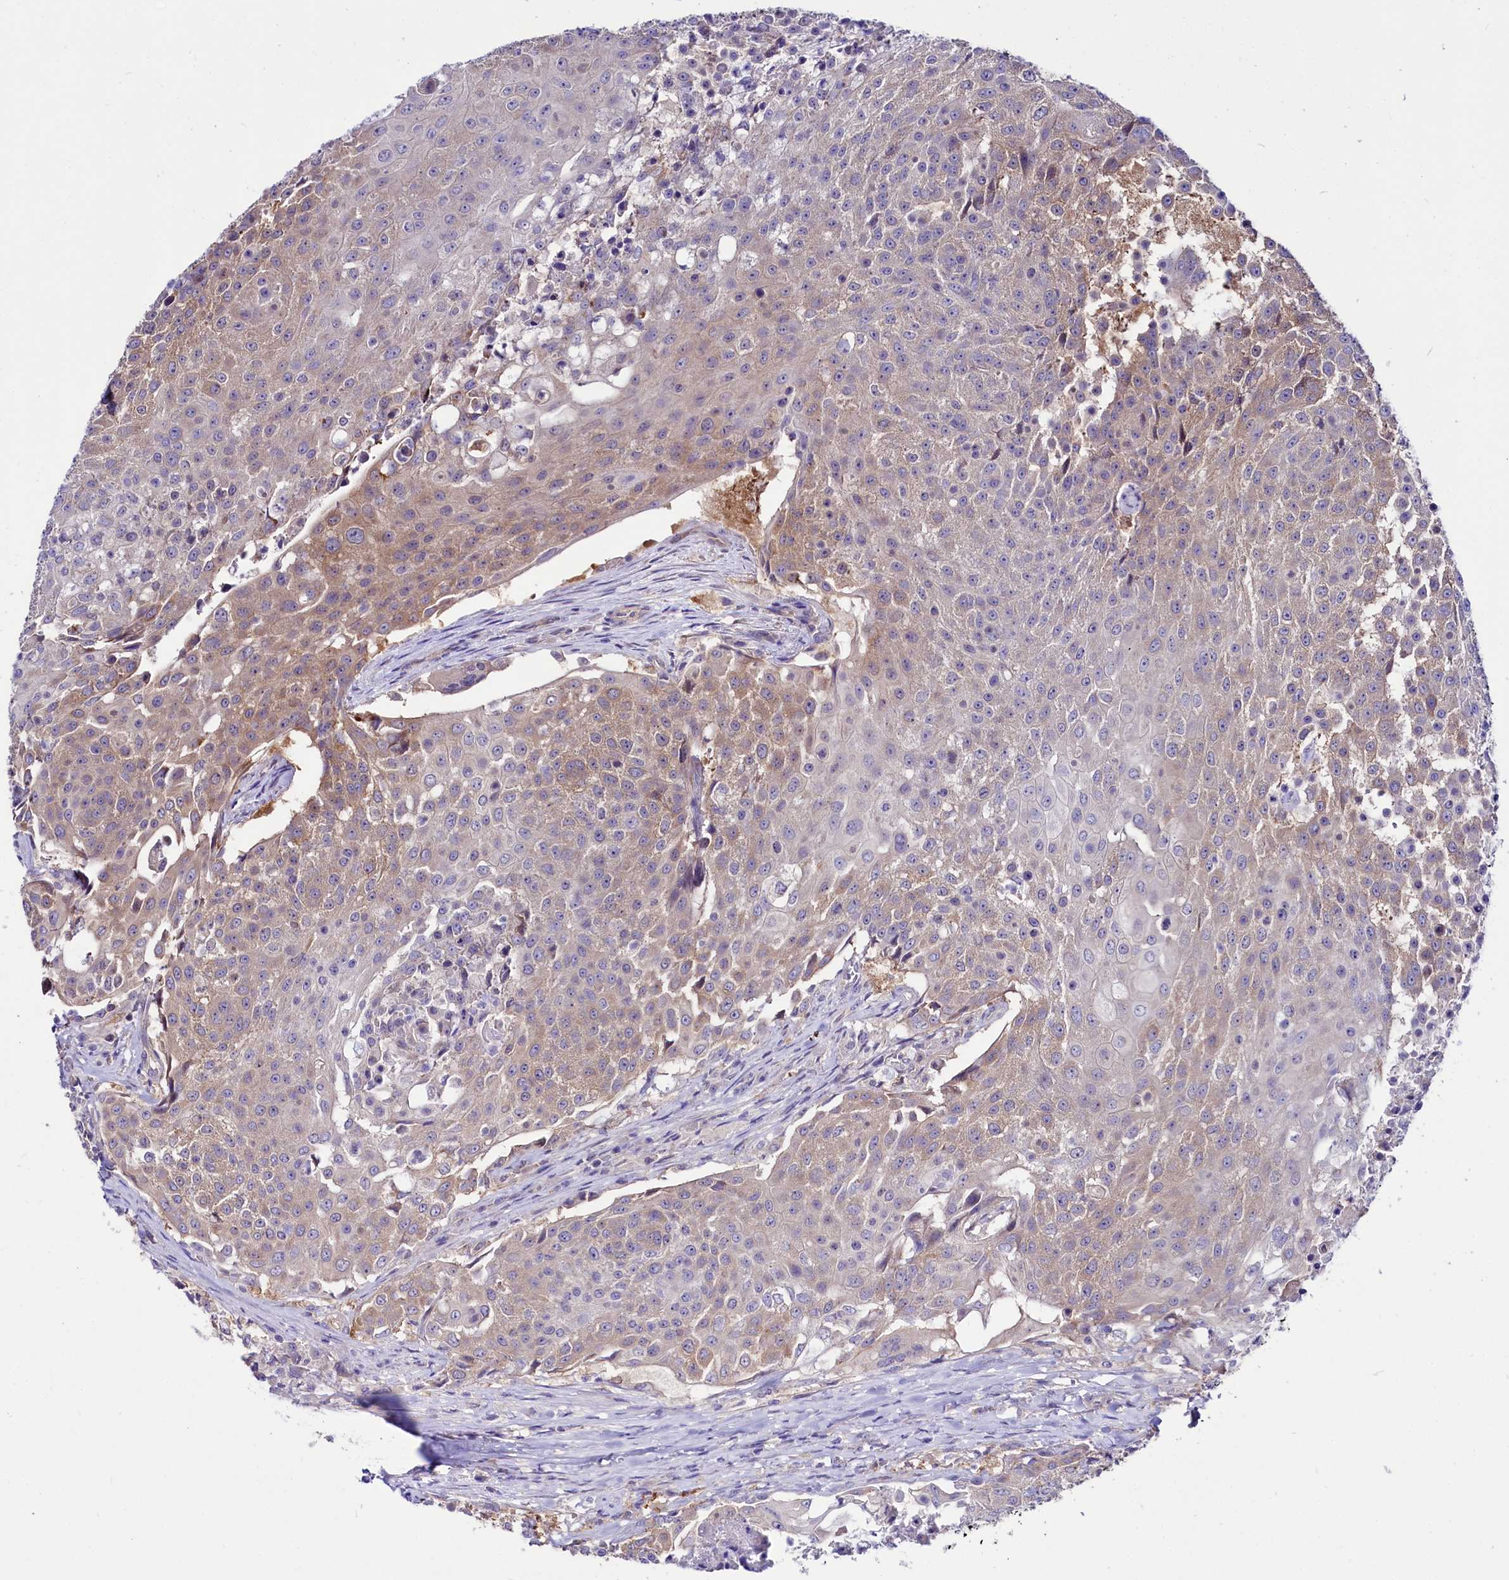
{"staining": {"intensity": "moderate", "quantity": "<25%", "location": "cytoplasmic/membranous"}, "tissue": "urothelial cancer", "cell_type": "Tumor cells", "image_type": "cancer", "snomed": [{"axis": "morphology", "description": "Urothelial carcinoma, High grade"}, {"axis": "topography", "description": "Urinary bladder"}], "caption": "Immunohistochemistry (IHC) staining of urothelial carcinoma (high-grade), which reveals low levels of moderate cytoplasmic/membranous expression in about <25% of tumor cells indicating moderate cytoplasmic/membranous protein expression. The staining was performed using DAB (brown) for protein detection and nuclei were counterstained in hematoxylin (blue).", "gene": "ABHD5", "patient": {"sex": "female", "age": 63}}